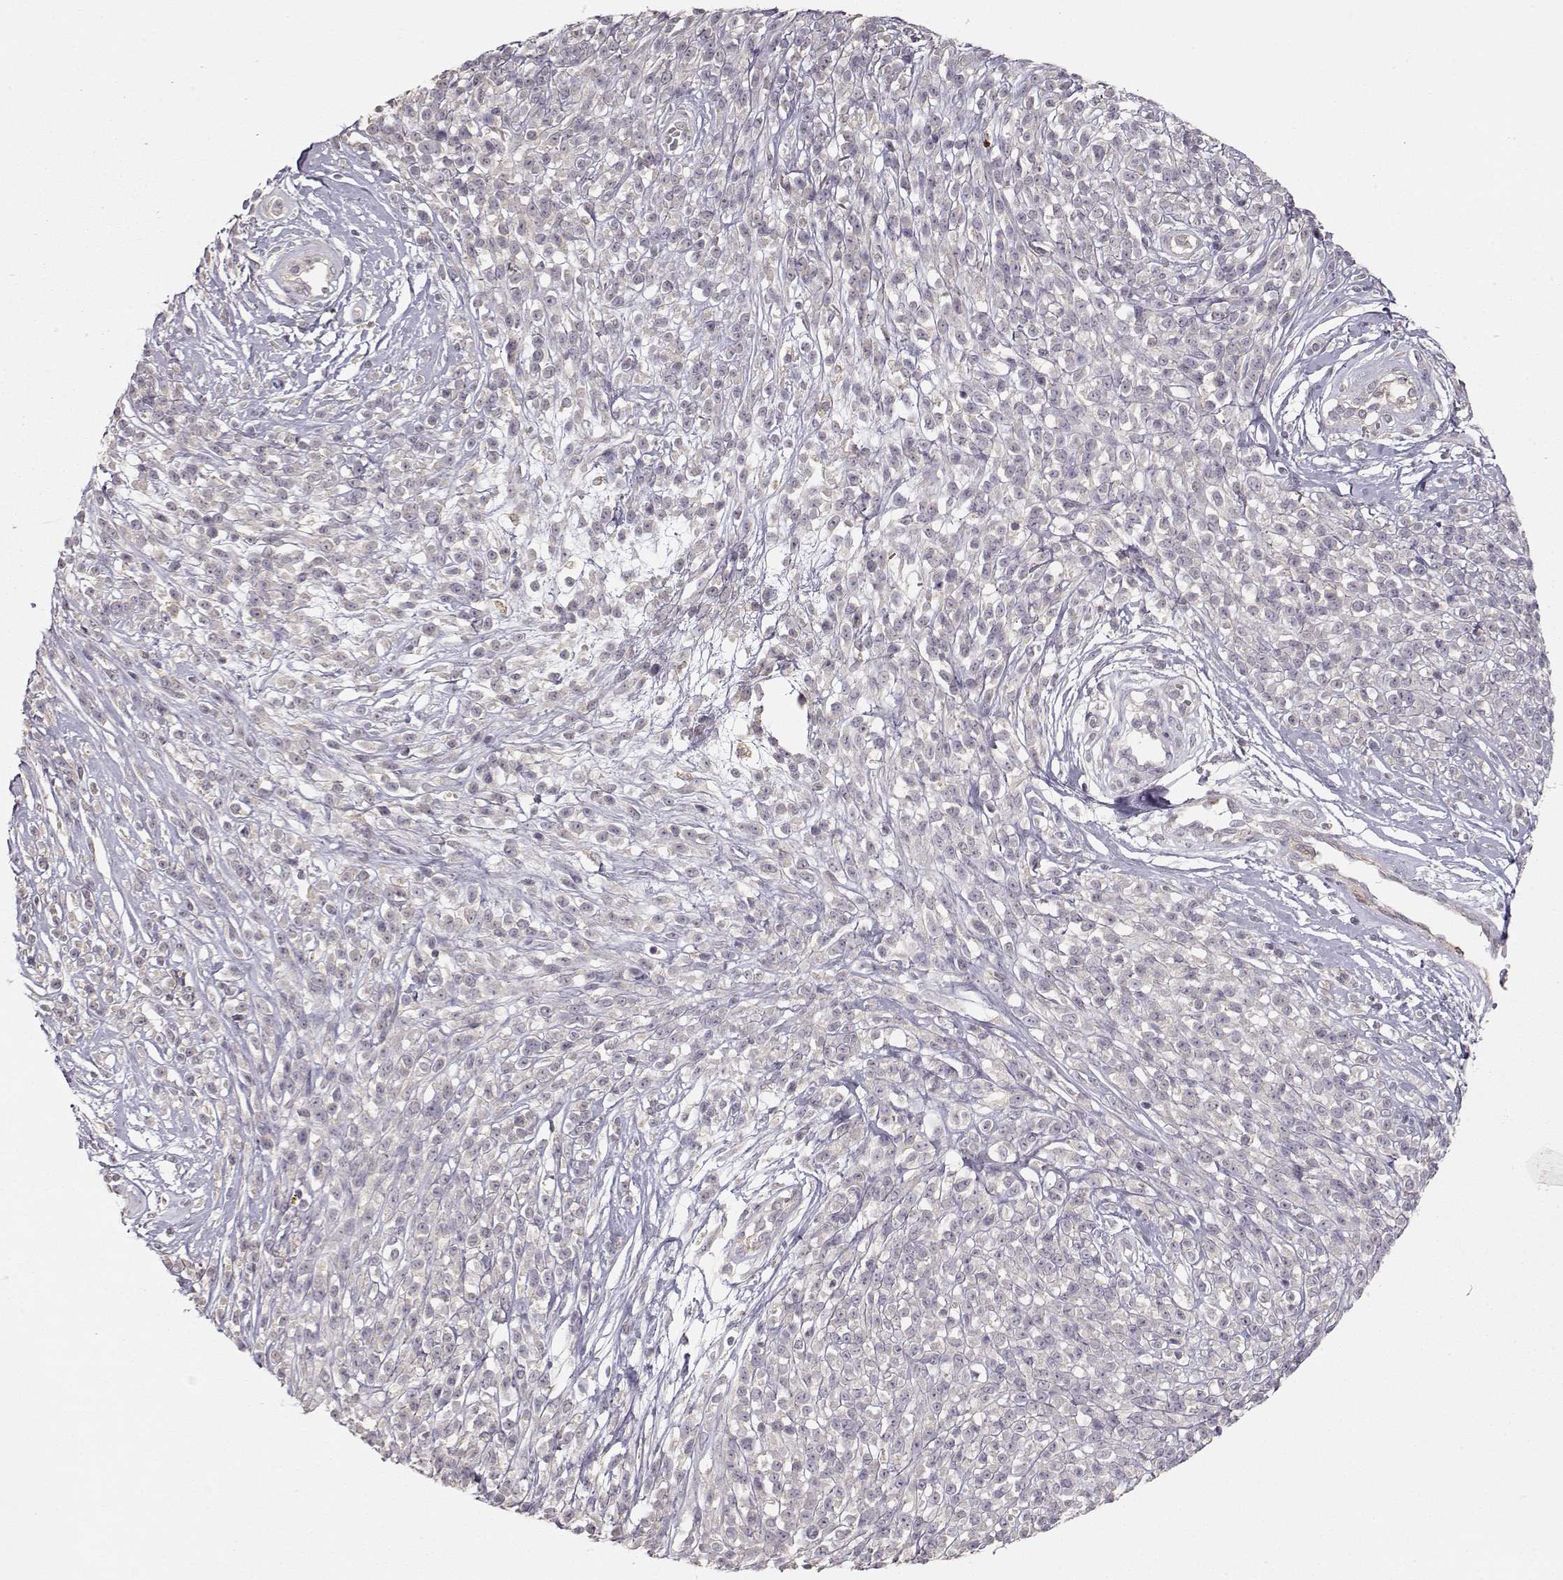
{"staining": {"intensity": "negative", "quantity": "none", "location": "none"}, "tissue": "melanoma", "cell_type": "Tumor cells", "image_type": "cancer", "snomed": [{"axis": "morphology", "description": "Malignant melanoma, NOS"}, {"axis": "topography", "description": "Skin"}, {"axis": "topography", "description": "Skin of trunk"}], "caption": "An image of malignant melanoma stained for a protein demonstrates no brown staining in tumor cells.", "gene": "ARHGAP8", "patient": {"sex": "male", "age": 74}}